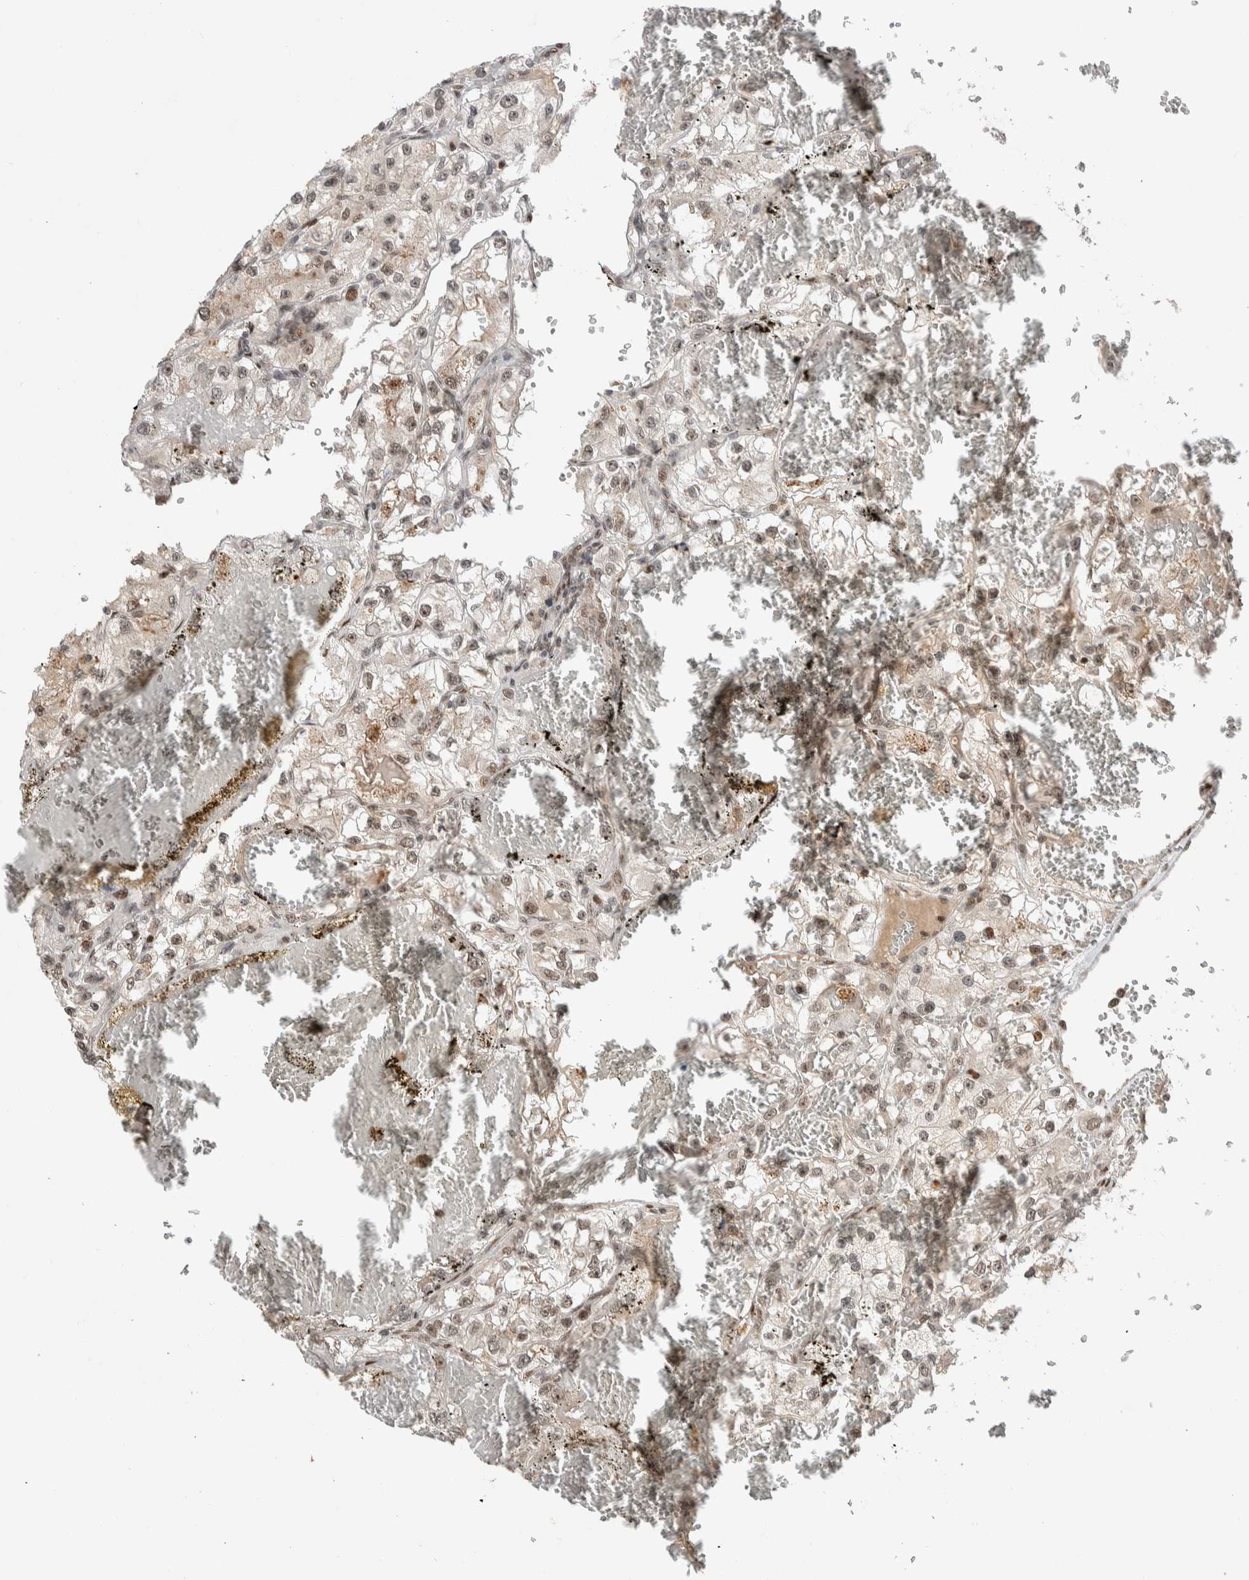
{"staining": {"intensity": "weak", "quantity": "<25%", "location": "nuclear"}, "tissue": "renal cancer", "cell_type": "Tumor cells", "image_type": "cancer", "snomed": [{"axis": "morphology", "description": "Adenocarcinoma, NOS"}, {"axis": "topography", "description": "Kidney"}], "caption": "The histopathology image shows no significant expression in tumor cells of renal adenocarcinoma.", "gene": "ZNF521", "patient": {"sex": "female", "age": 57}}